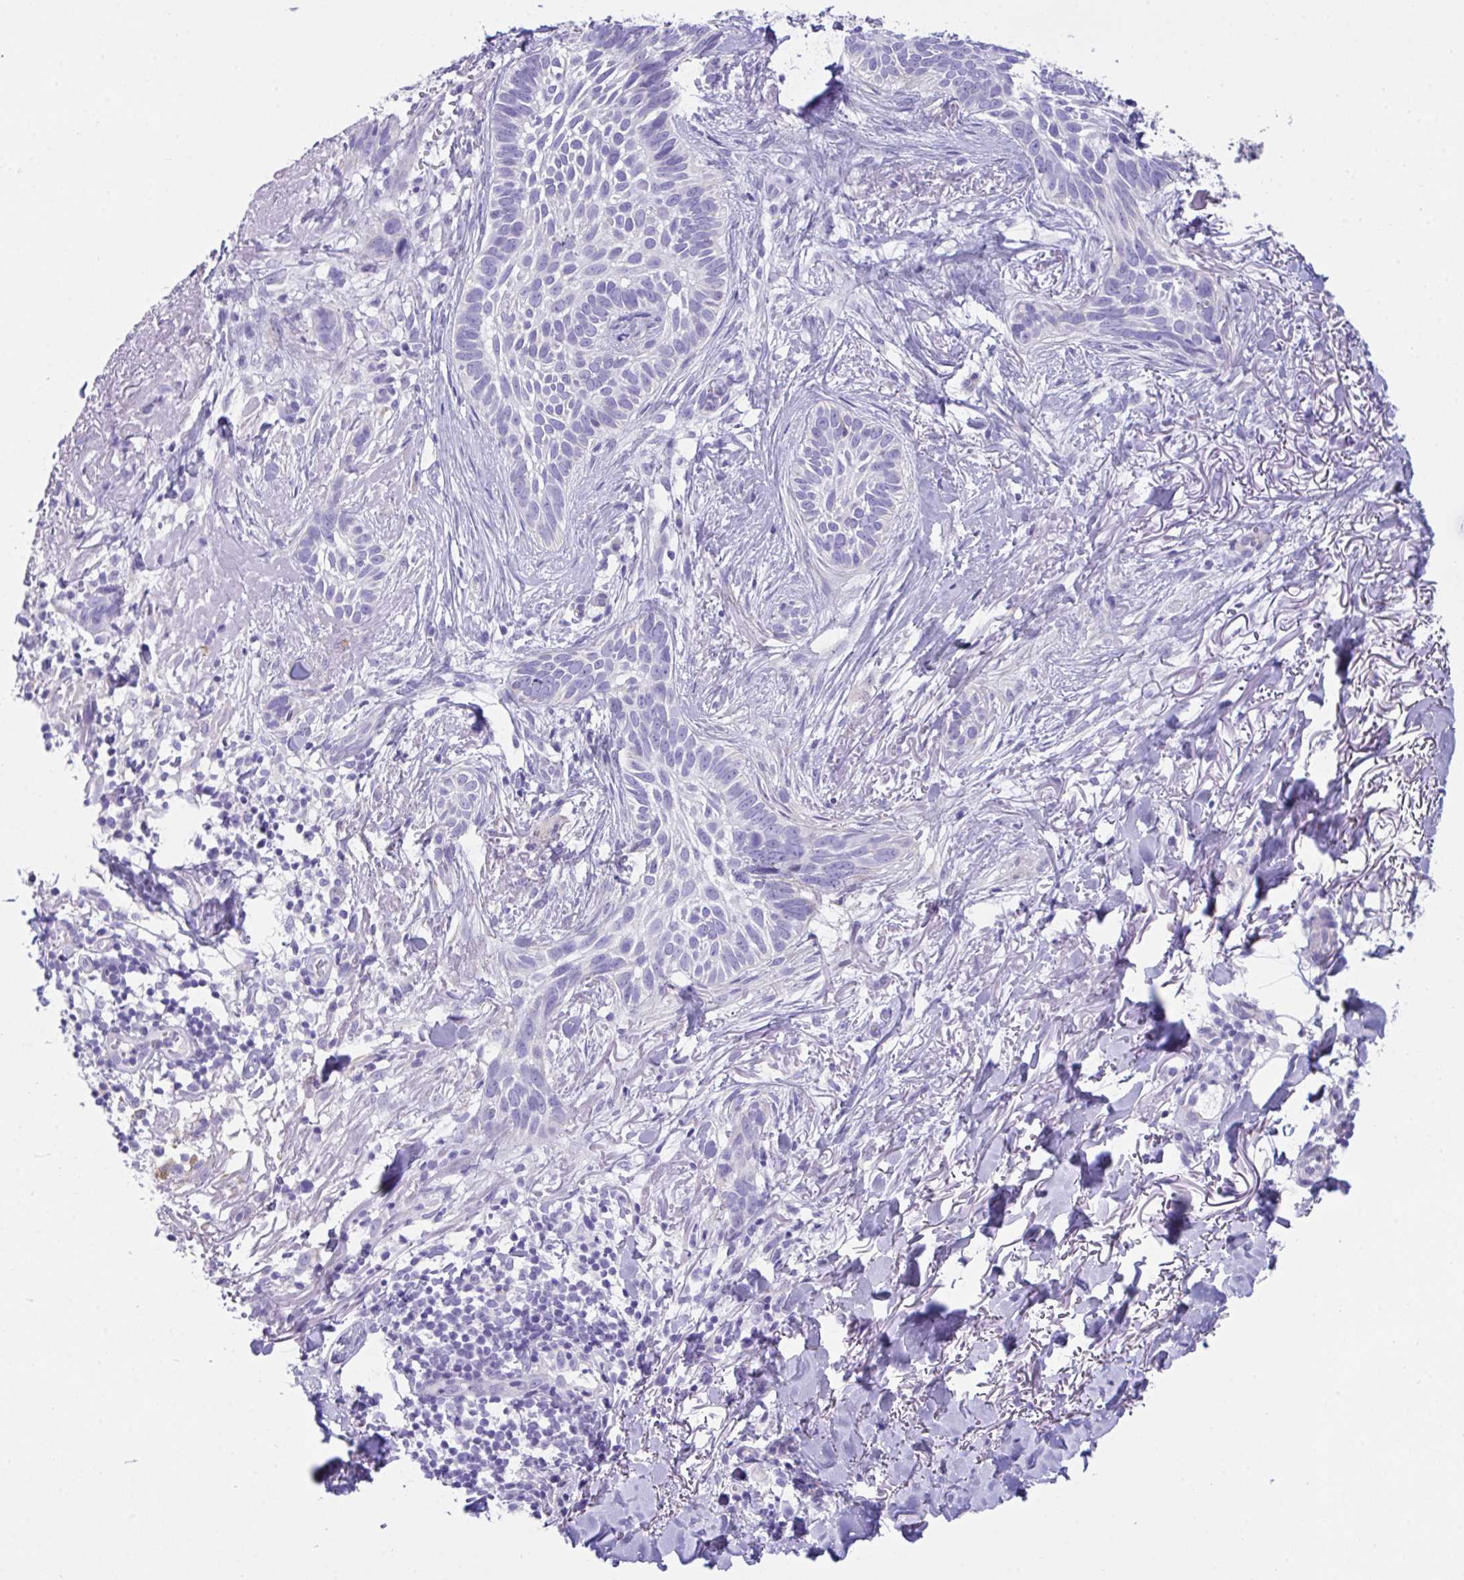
{"staining": {"intensity": "negative", "quantity": "none", "location": "none"}, "tissue": "skin cancer", "cell_type": "Tumor cells", "image_type": "cancer", "snomed": [{"axis": "morphology", "description": "Basal cell carcinoma"}, {"axis": "topography", "description": "Skin"}, {"axis": "topography", "description": "Skin of face"}], "caption": "This is an IHC micrograph of human skin basal cell carcinoma. There is no expression in tumor cells.", "gene": "TMEM106B", "patient": {"sex": "female", "age": 90}}